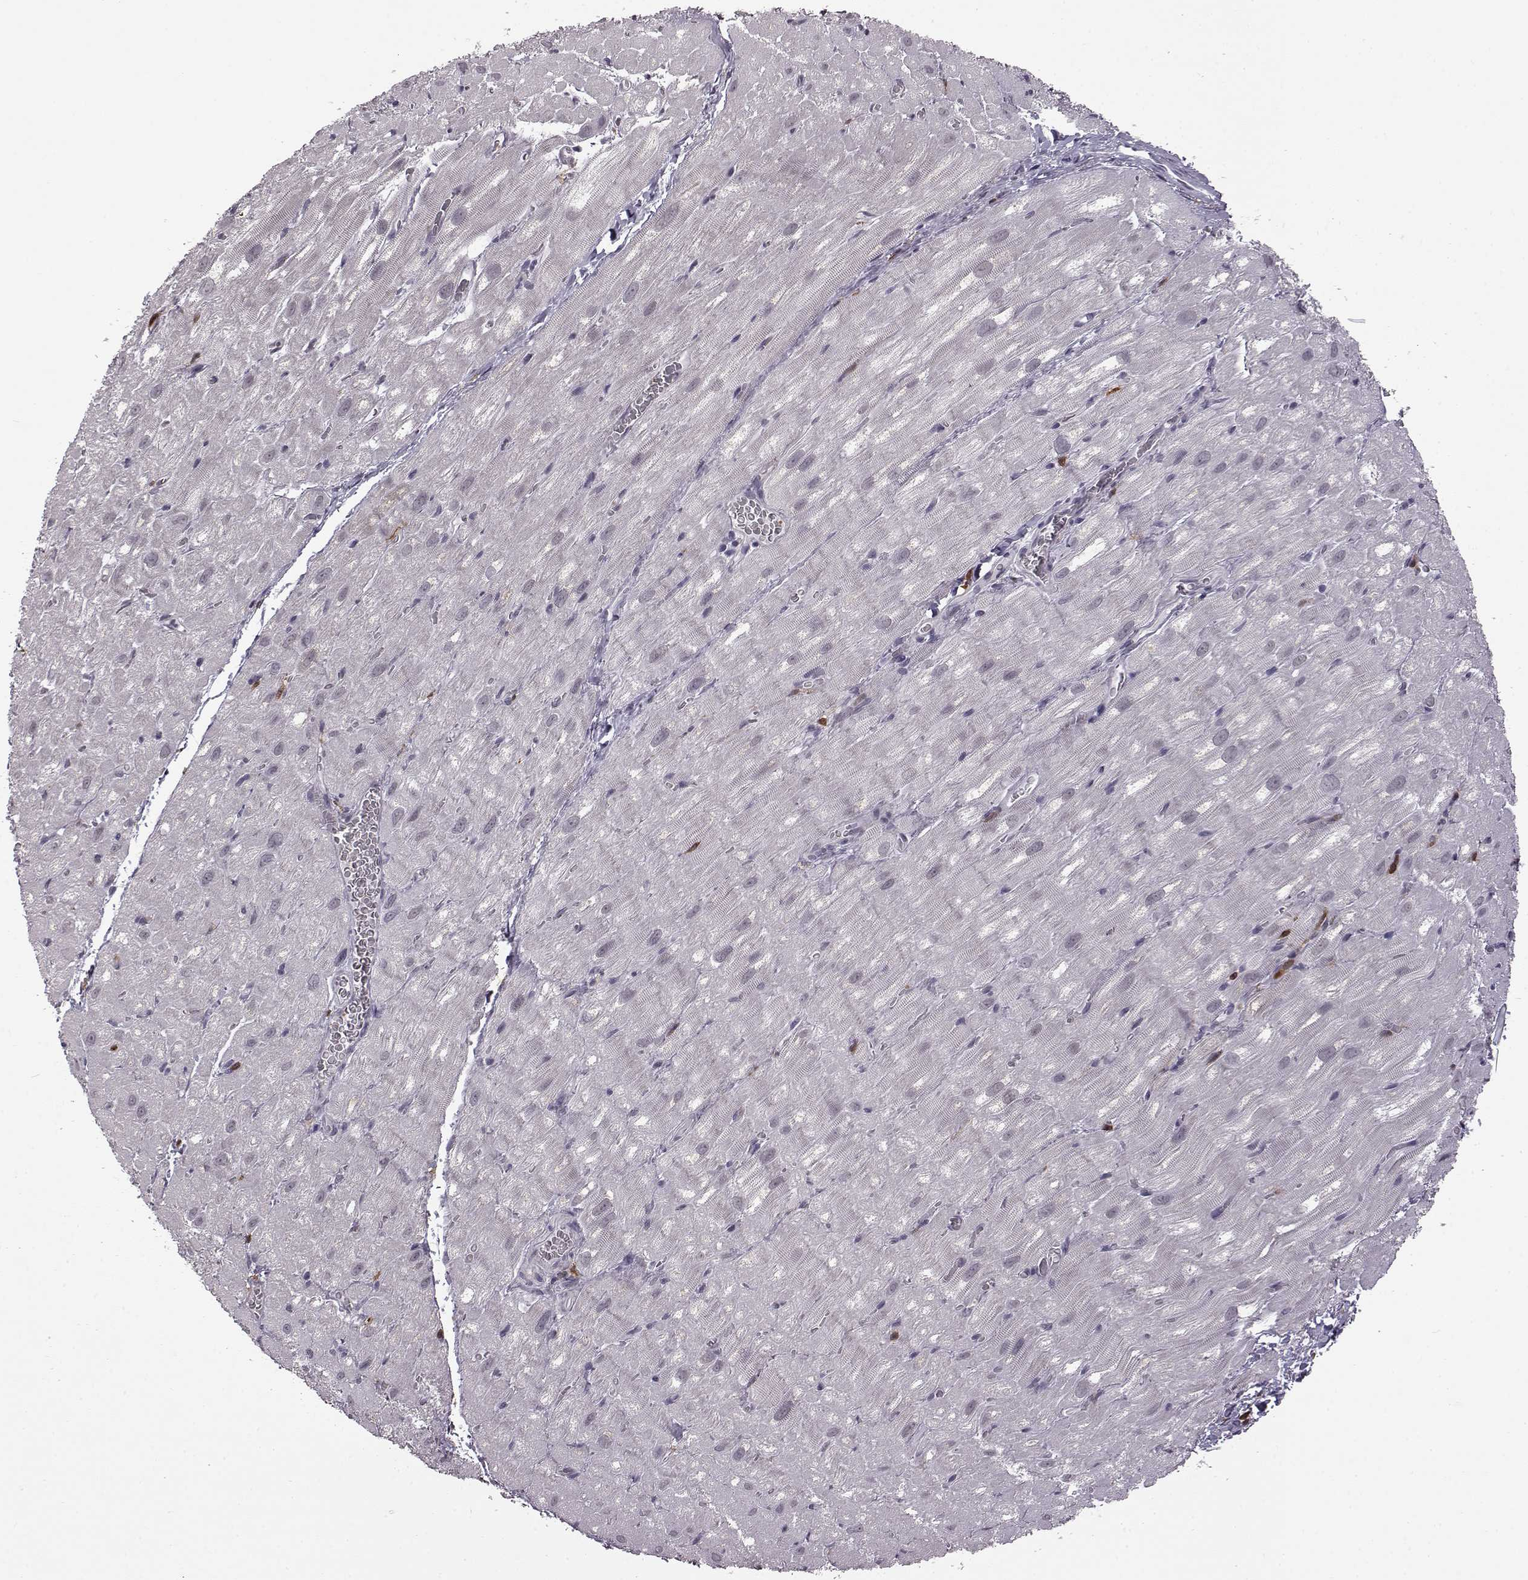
{"staining": {"intensity": "negative", "quantity": "none", "location": "none"}, "tissue": "heart muscle", "cell_type": "Cardiomyocytes", "image_type": "normal", "snomed": [{"axis": "morphology", "description": "Normal tissue, NOS"}, {"axis": "topography", "description": "Heart"}], "caption": "Protein analysis of unremarkable heart muscle exhibits no significant staining in cardiomyocytes.", "gene": "DOK2", "patient": {"sex": "male", "age": 61}}